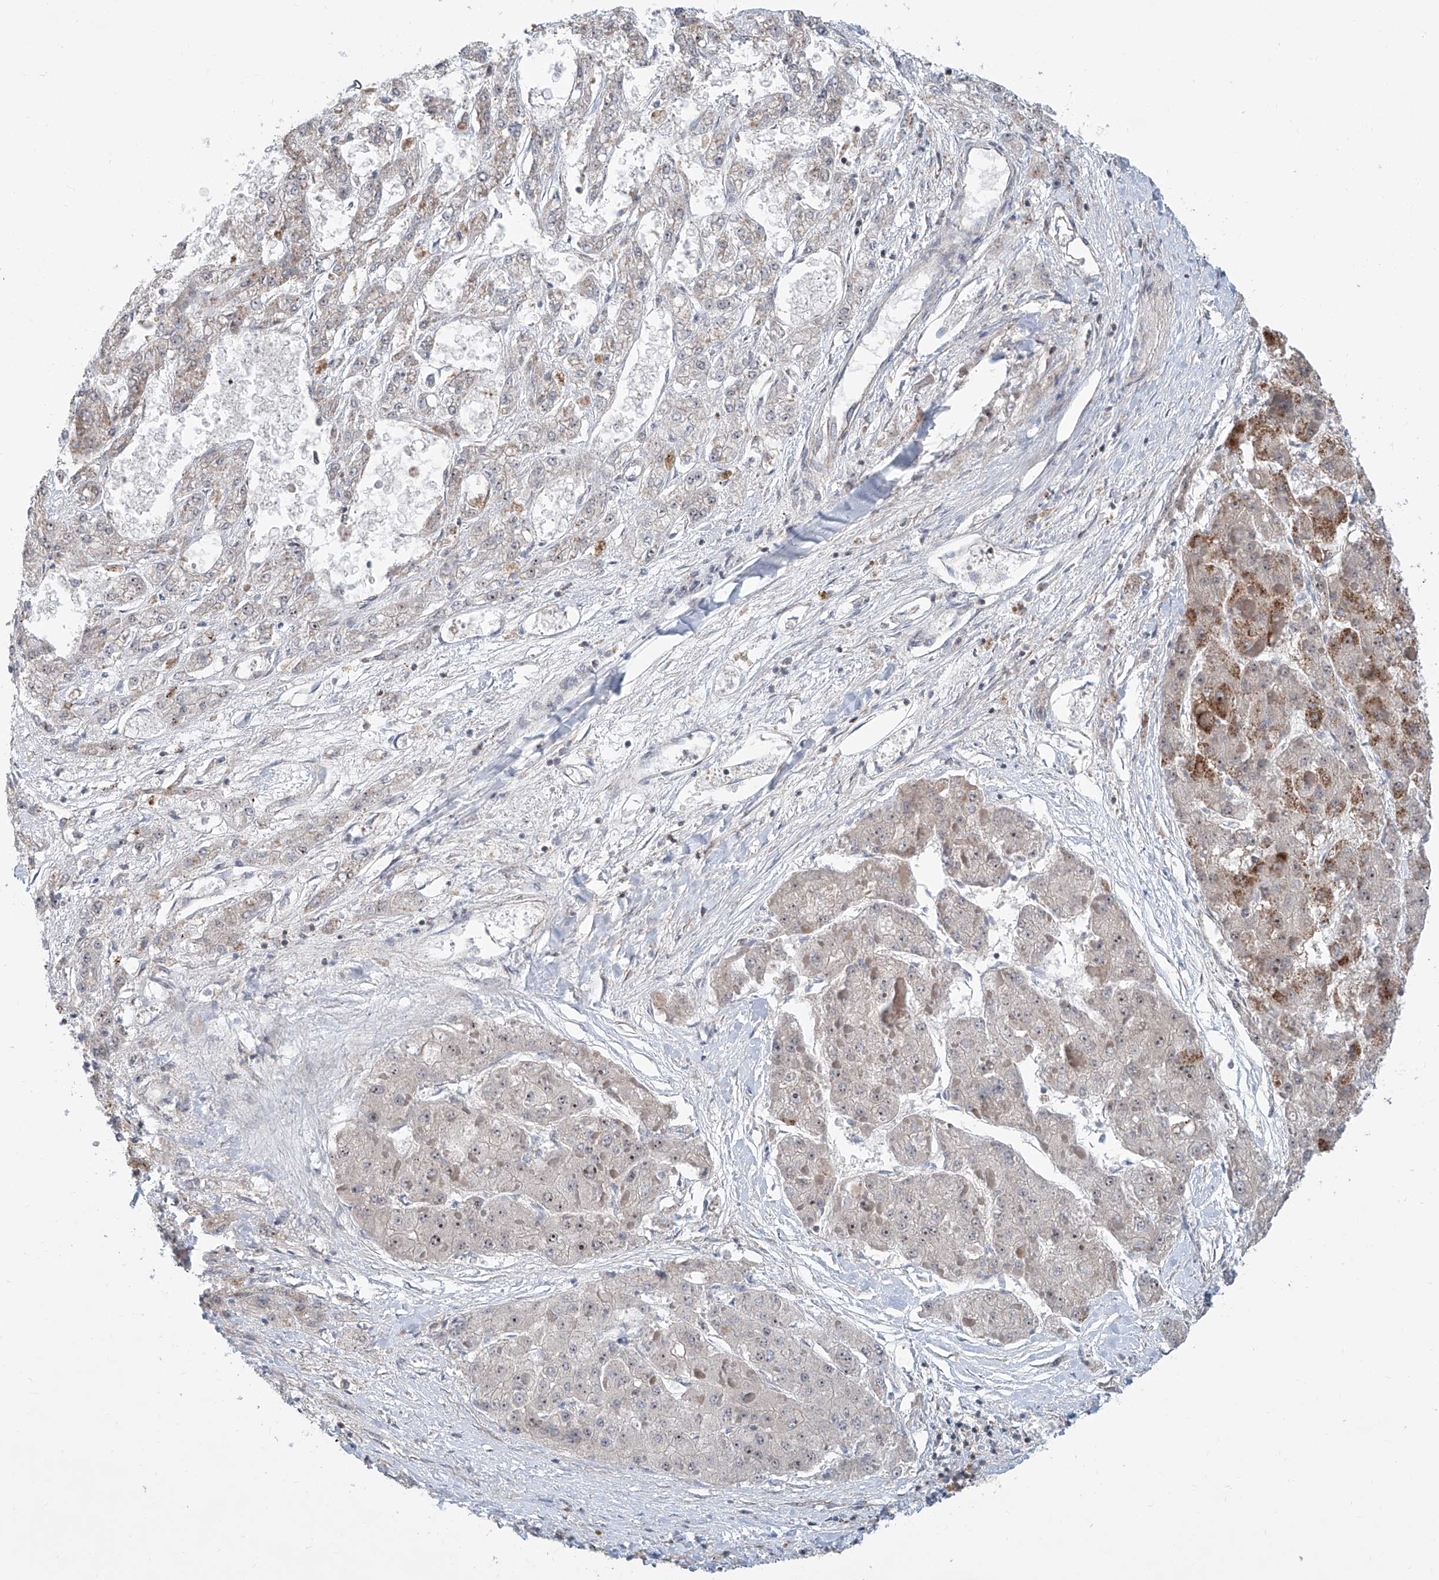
{"staining": {"intensity": "moderate", "quantity": "<25%", "location": "cytoplasmic/membranous,nuclear"}, "tissue": "liver cancer", "cell_type": "Tumor cells", "image_type": "cancer", "snomed": [{"axis": "morphology", "description": "Carcinoma, Hepatocellular, NOS"}, {"axis": "topography", "description": "Liver"}], "caption": "Liver cancer stained with a brown dye exhibits moderate cytoplasmic/membranous and nuclear positive positivity in about <25% of tumor cells.", "gene": "SDE2", "patient": {"sex": "female", "age": 73}}